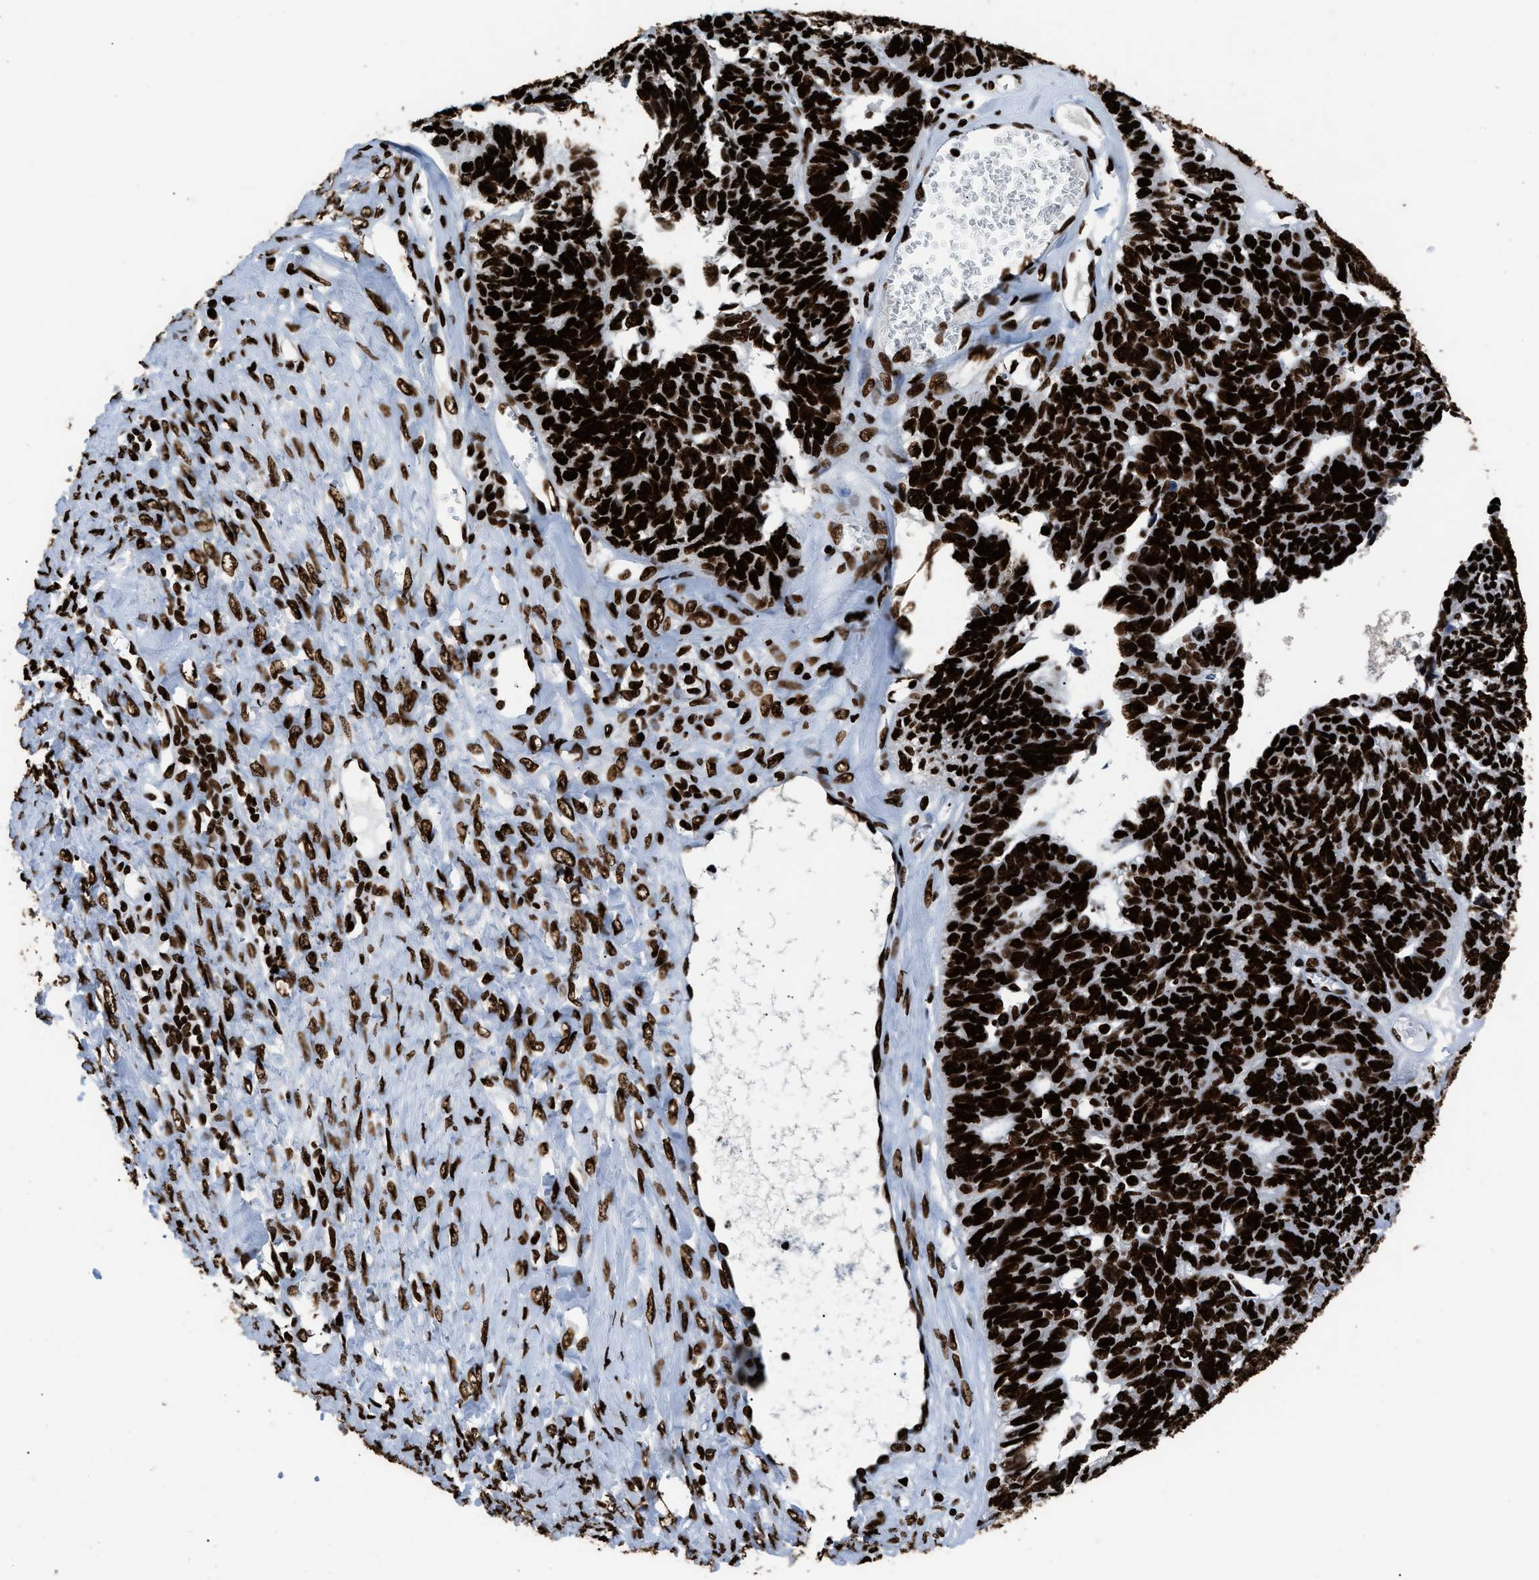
{"staining": {"intensity": "strong", "quantity": ">75%", "location": "nuclear"}, "tissue": "ovarian cancer", "cell_type": "Tumor cells", "image_type": "cancer", "snomed": [{"axis": "morphology", "description": "Cystadenocarcinoma, serous, NOS"}, {"axis": "topography", "description": "Ovary"}], "caption": "The image reveals immunohistochemical staining of ovarian cancer (serous cystadenocarcinoma). There is strong nuclear positivity is seen in about >75% of tumor cells. Nuclei are stained in blue.", "gene": "HNRNPM", "patient": {"sex": "female", "age": 79}}